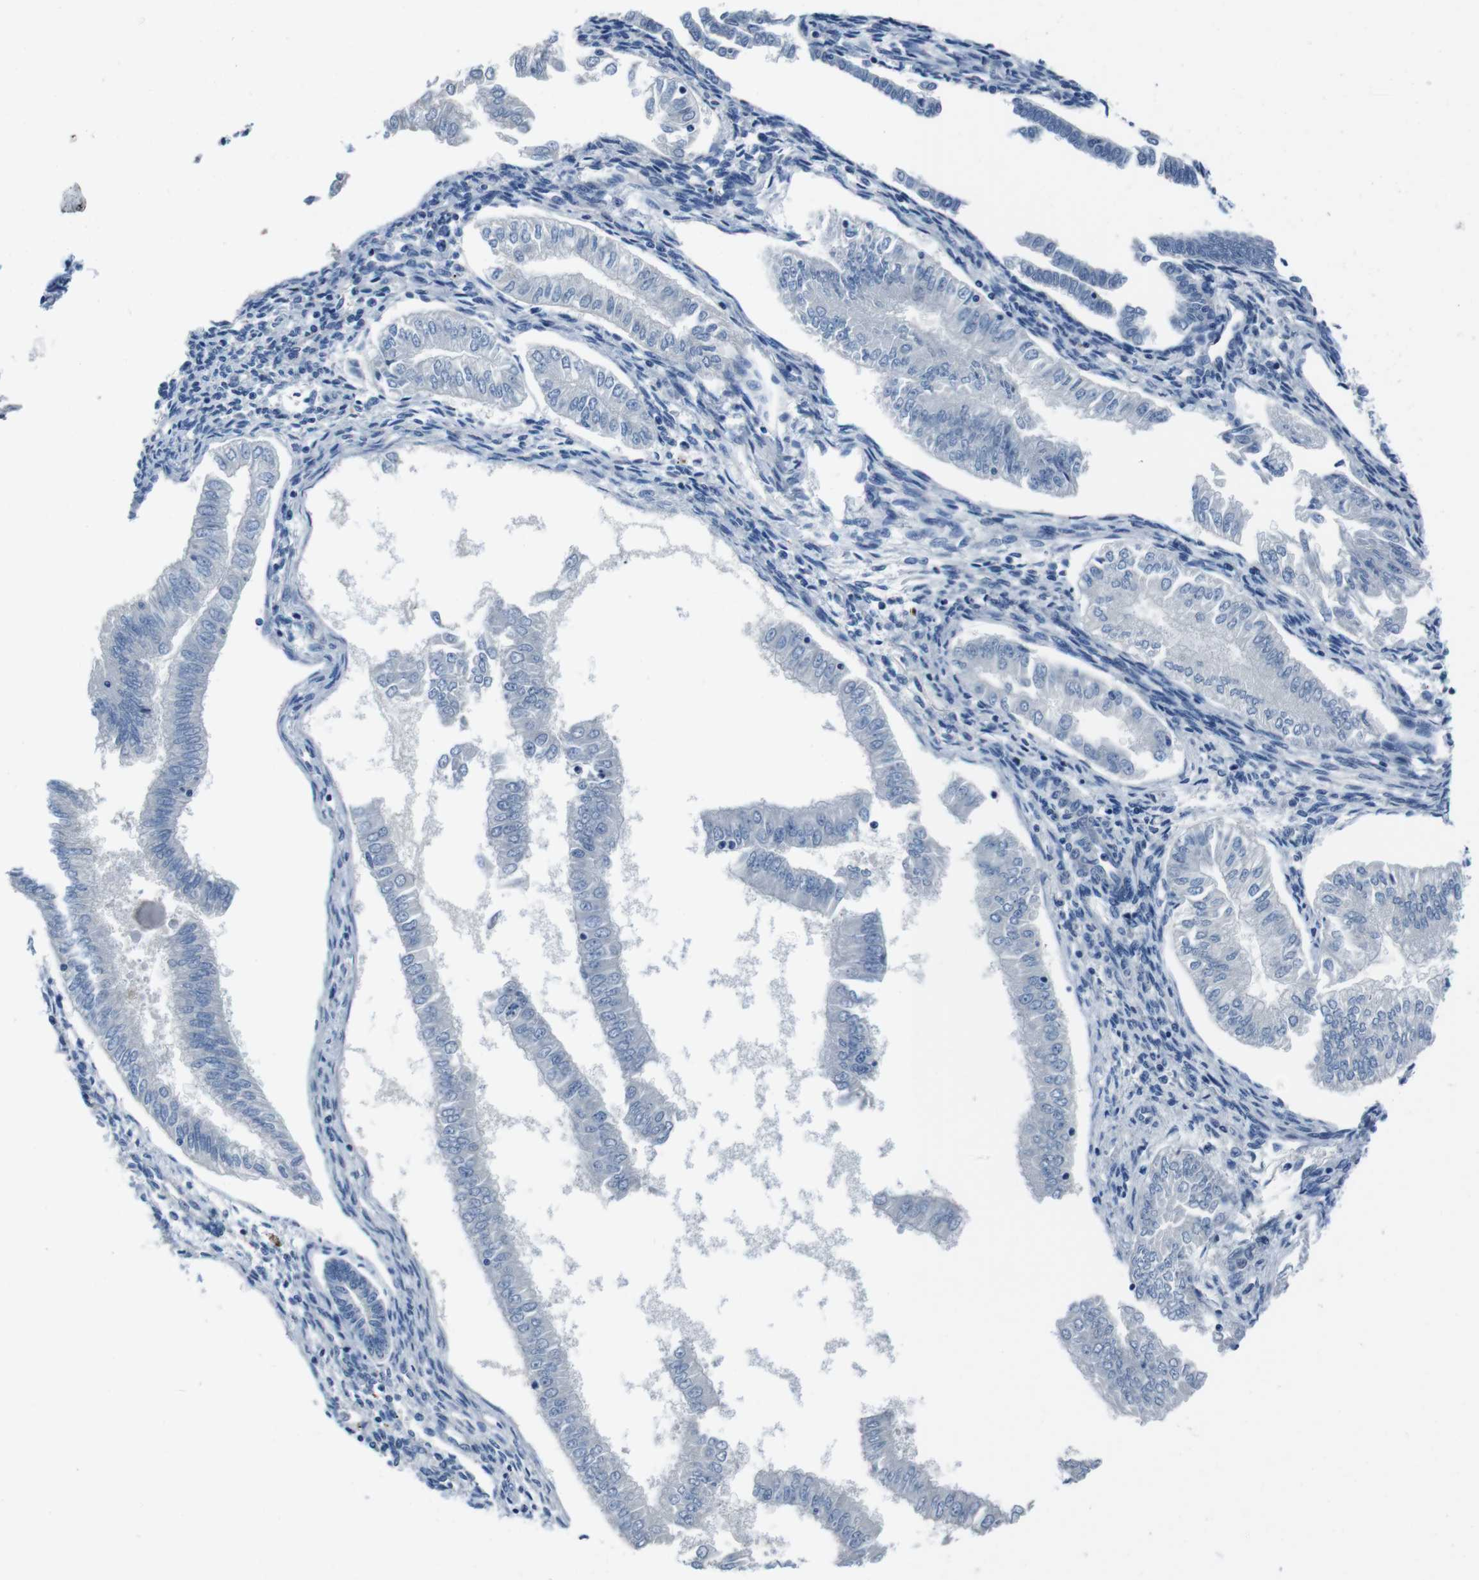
{"staining": {"intensity": "negative", "quantity": "none", "location": "none"}, "tissue": "endometrial cancer", "cell_type": "Tumor cells", "image_type": "cancer", "snomed": [{"axis": "morphology", "description": "Adenocarcinoma, NOS"}, {"axis": "topography", "description": "Endometrium"}], "caption": "DAB immunohistochemical staining of endometrial adenocarcinoma shows no significant positivity in tumor cells. (DAB (3,3'-diaminobenzidine) immunohistochemistry, high magnification).", "gene": "CASQ1", "patient": {"sex": "female", "age": 53}}